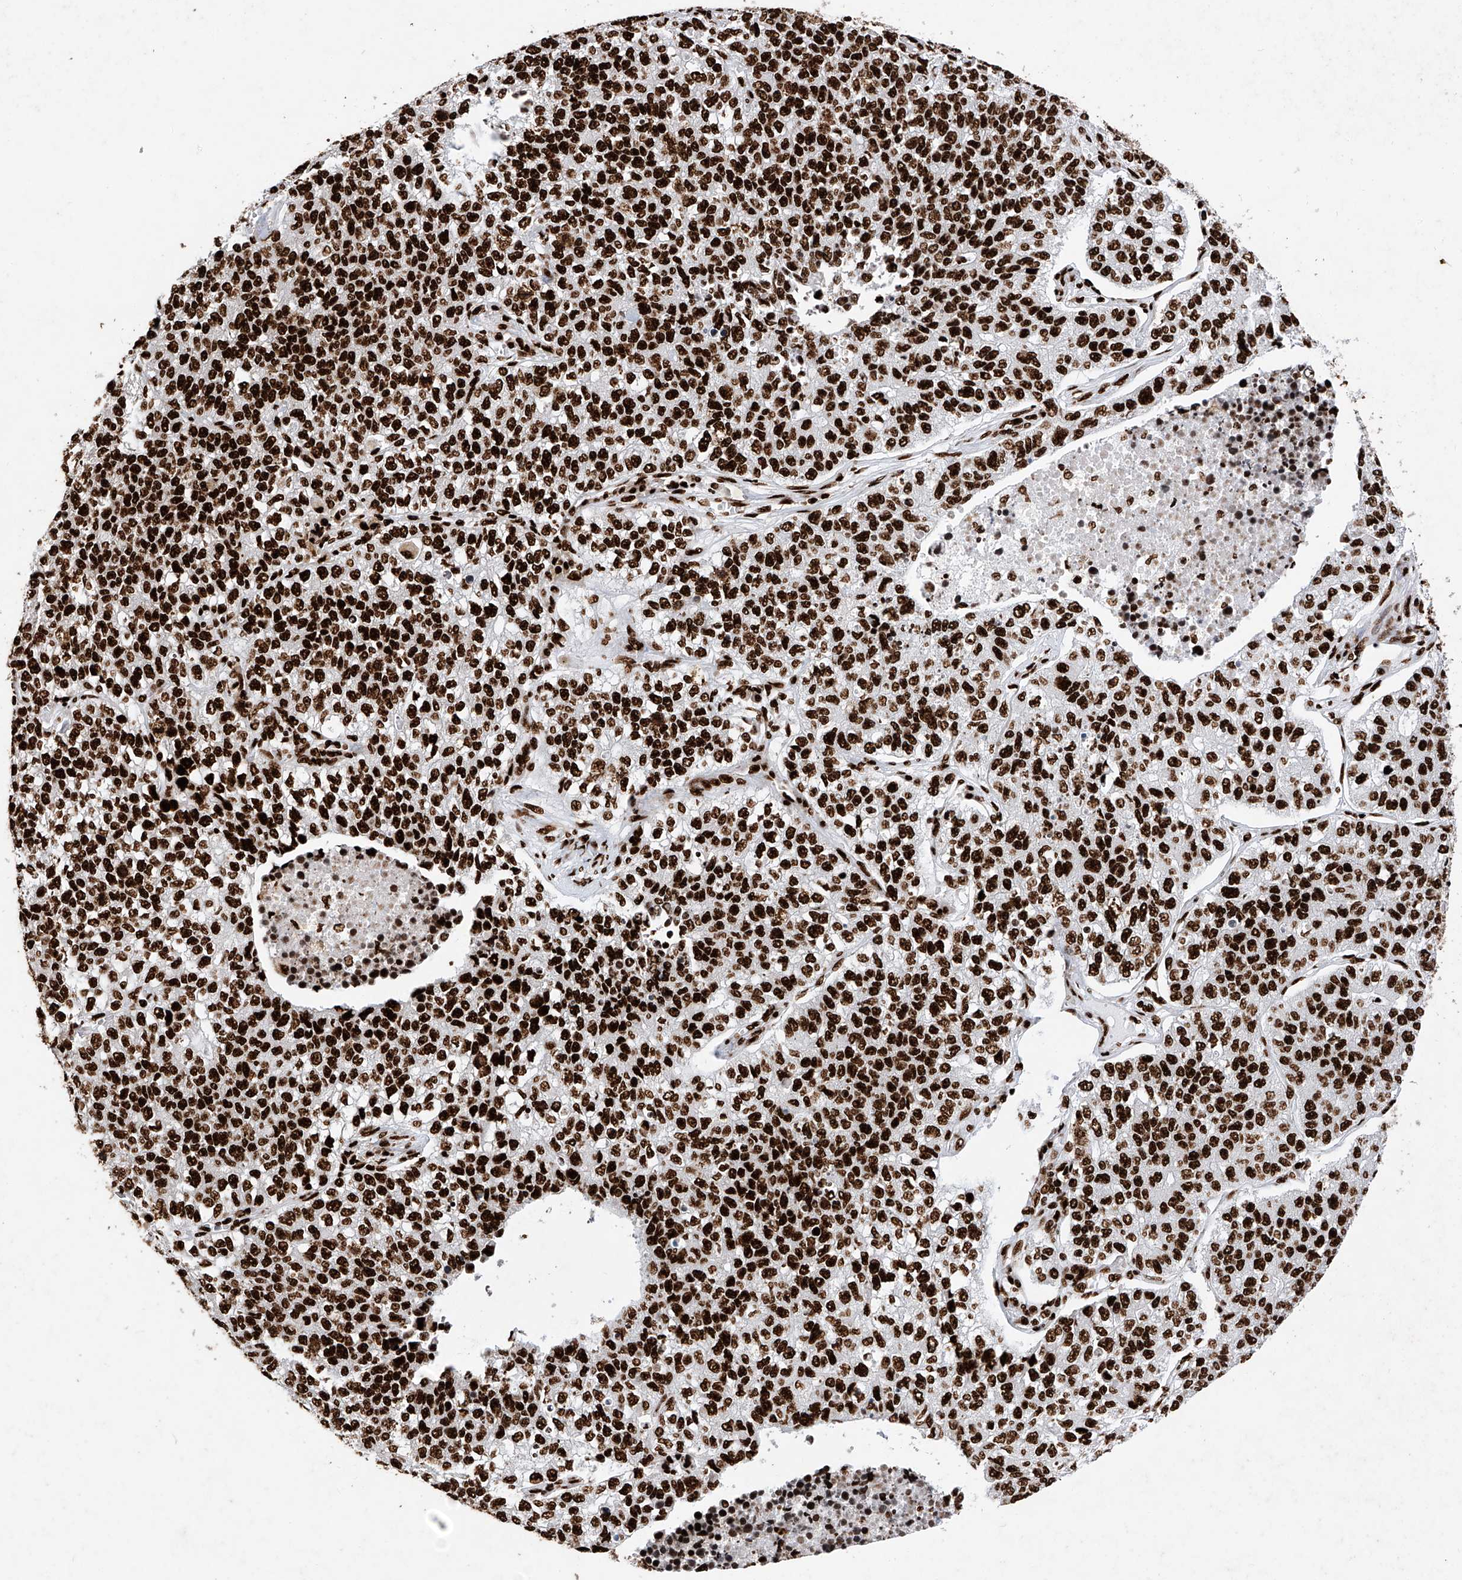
{"staining": {"intensity": "strong", "quantity": ">75%", "location": "nuclear"}, "tissue": "lung cancer", "cell_type": "Tumor cells", "image_type": "cancer", "snomed": [{"axis": "morphology", "description": "Adenocarcinoma, NOS"}, {"axis": "topography", "description": "Lung"}], "caption": "Immunohistochemical staining of human lung cancer shows high levels of strong nuclear protein expression in about >75% of tumor cells. (Stains: DAB (3,3'-diaminobenzidine) in brown, nuclei in blue, Microscopy: brightfield microscopy at high magnification).", "gene": "SRSF6", "patient": {"sex": "male", "age": 49}}